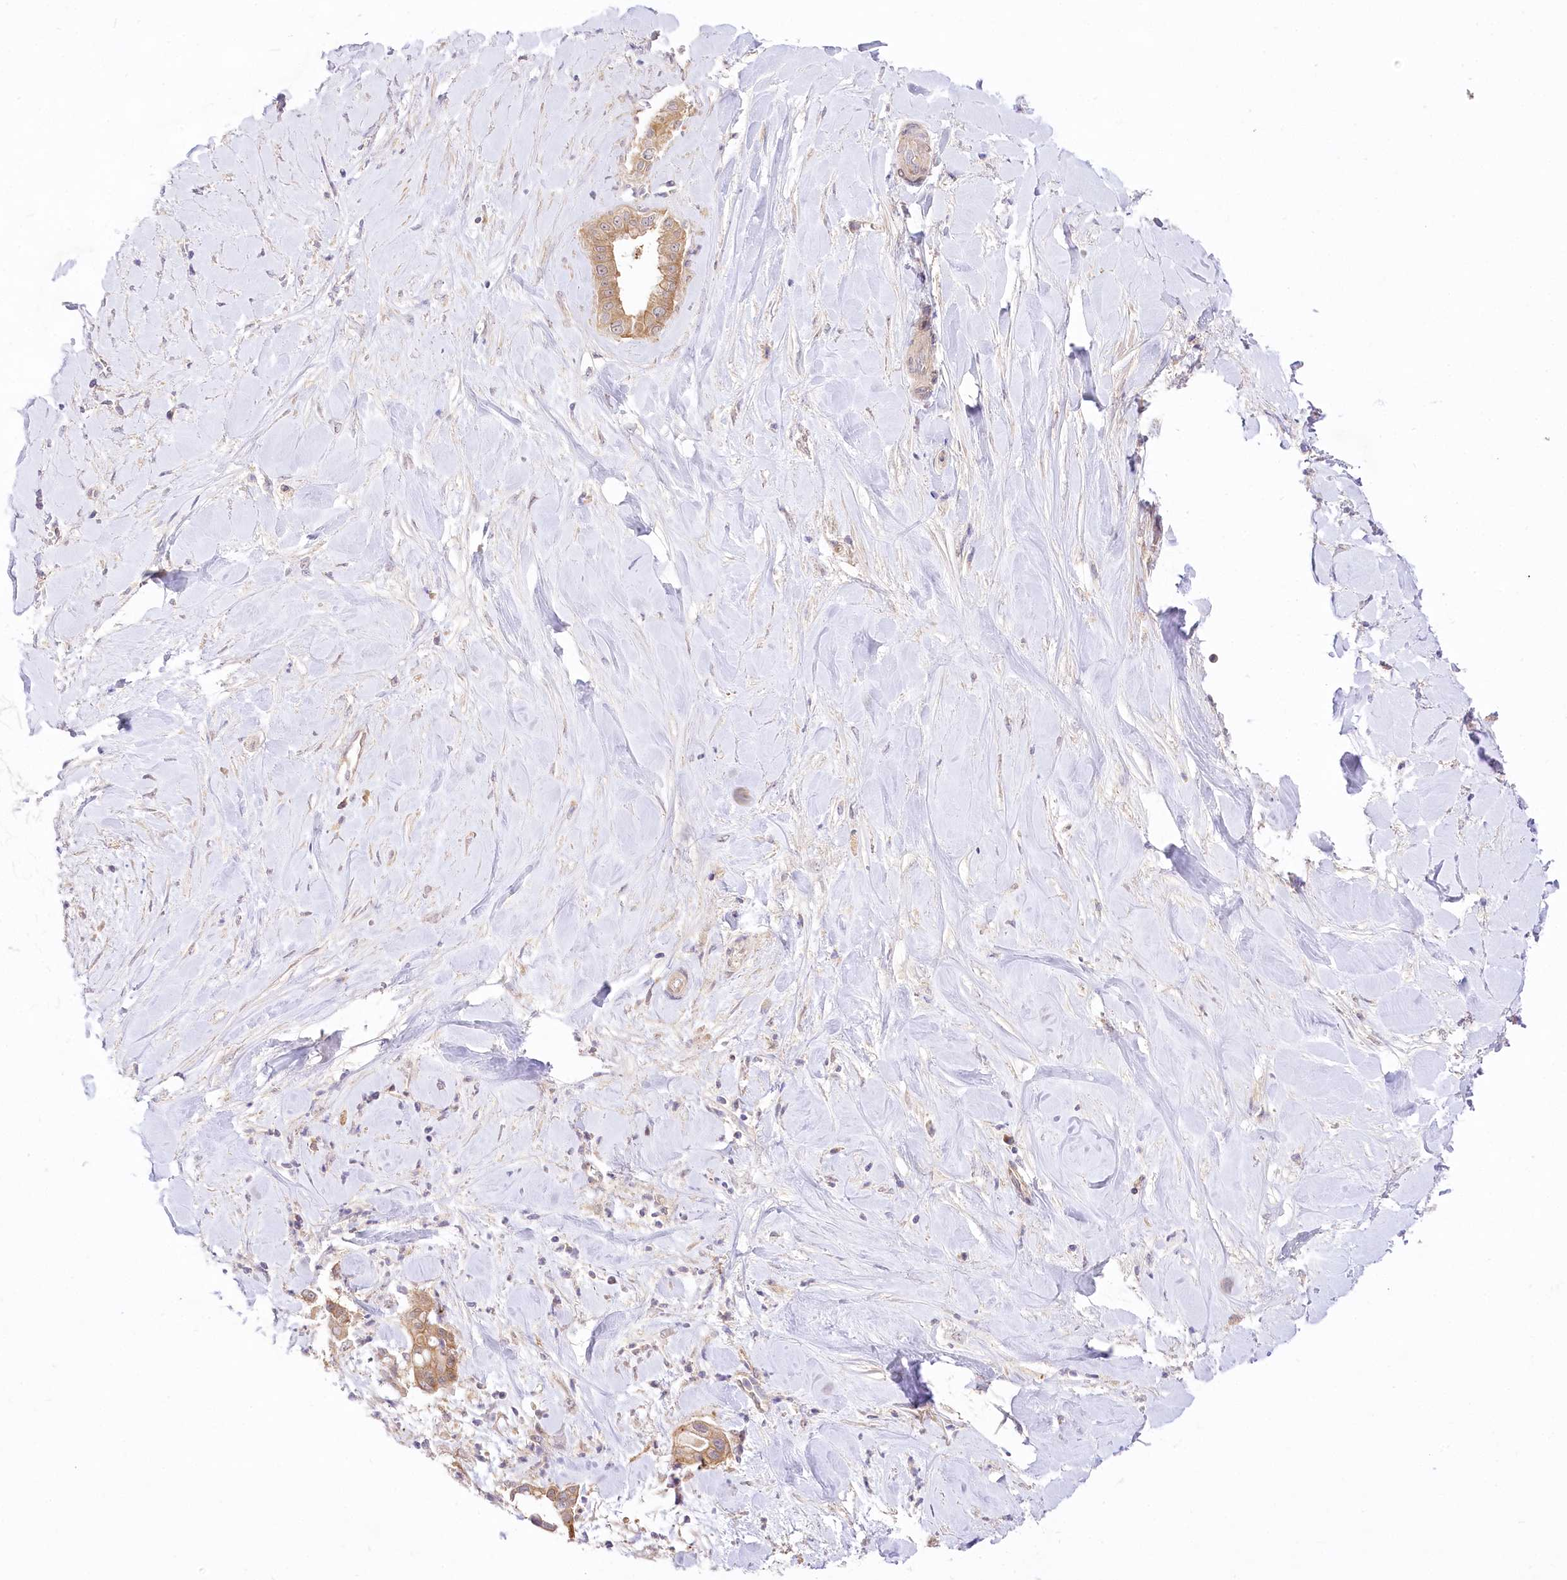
{"staining": {"intensity": "moderate", "quantity": ">75%", "location": "cytoplasmic/membranous"}, "tissue": "liver cancer", "cell_type": "Tumor cells", "image_type": "cancer", "snomed": [{"axis": "morphology", "description": "Cholangiocarcinoma"}, {"axis": "topography", "description": "Liver"}], "caption": "A brown stain shows moderate cytoplasmic/membranous positivity of a protein in cholangiocarcinoma (liver) tumor cells.", "gene": "PYROXD1", "patient": {"sex": "female", "age": 54}}